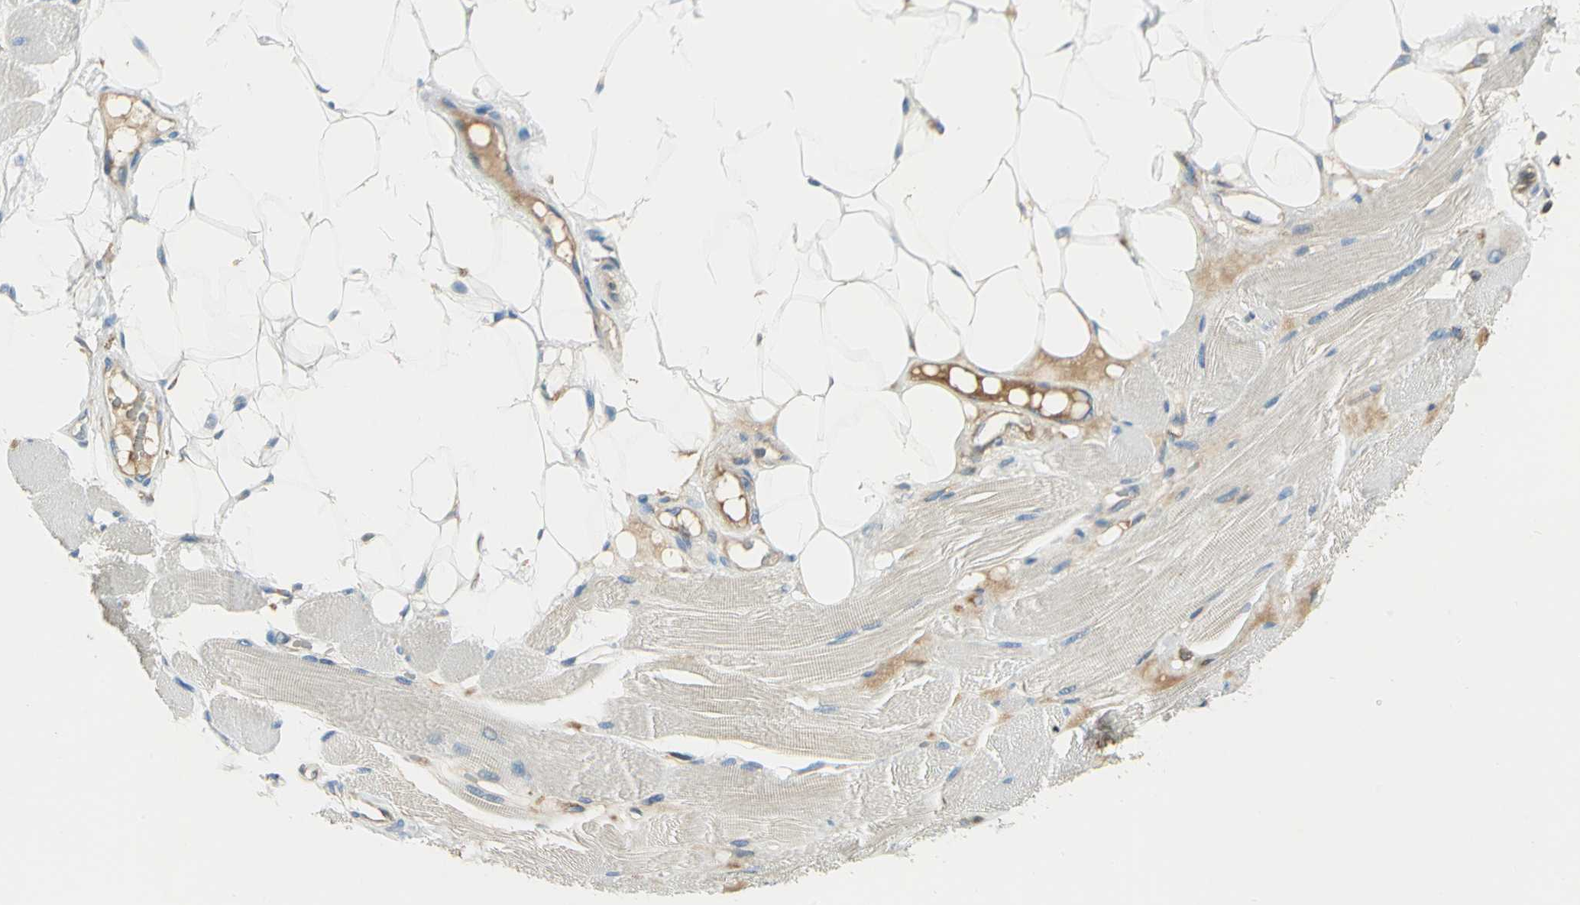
{"staining": {"intensity": "weak", "quantity": "25%-75%", "location": "cytoplasmic/membranous"}, "tissue": "skeletal muscle", "cell_type": "Myocytes", "image_type": "normal", "snomed": [{"axis": "morphology", "description": "Normal tissue, NOS"}, {"axis": "topography", "description": "Skeletal muscle"}, {"axis": "topography", "description": "Peripheral nerve tissue"}], "caption": "Weak cytoplasmic/membranous protein positivity is identified in about 25%-75% of myocytes in skeletal muscle. The protein of interest is shown in brown color, while the nuclei are stained blue.", "gene": "PDIA4", "patient": {"sex": "female", "age": 84}}